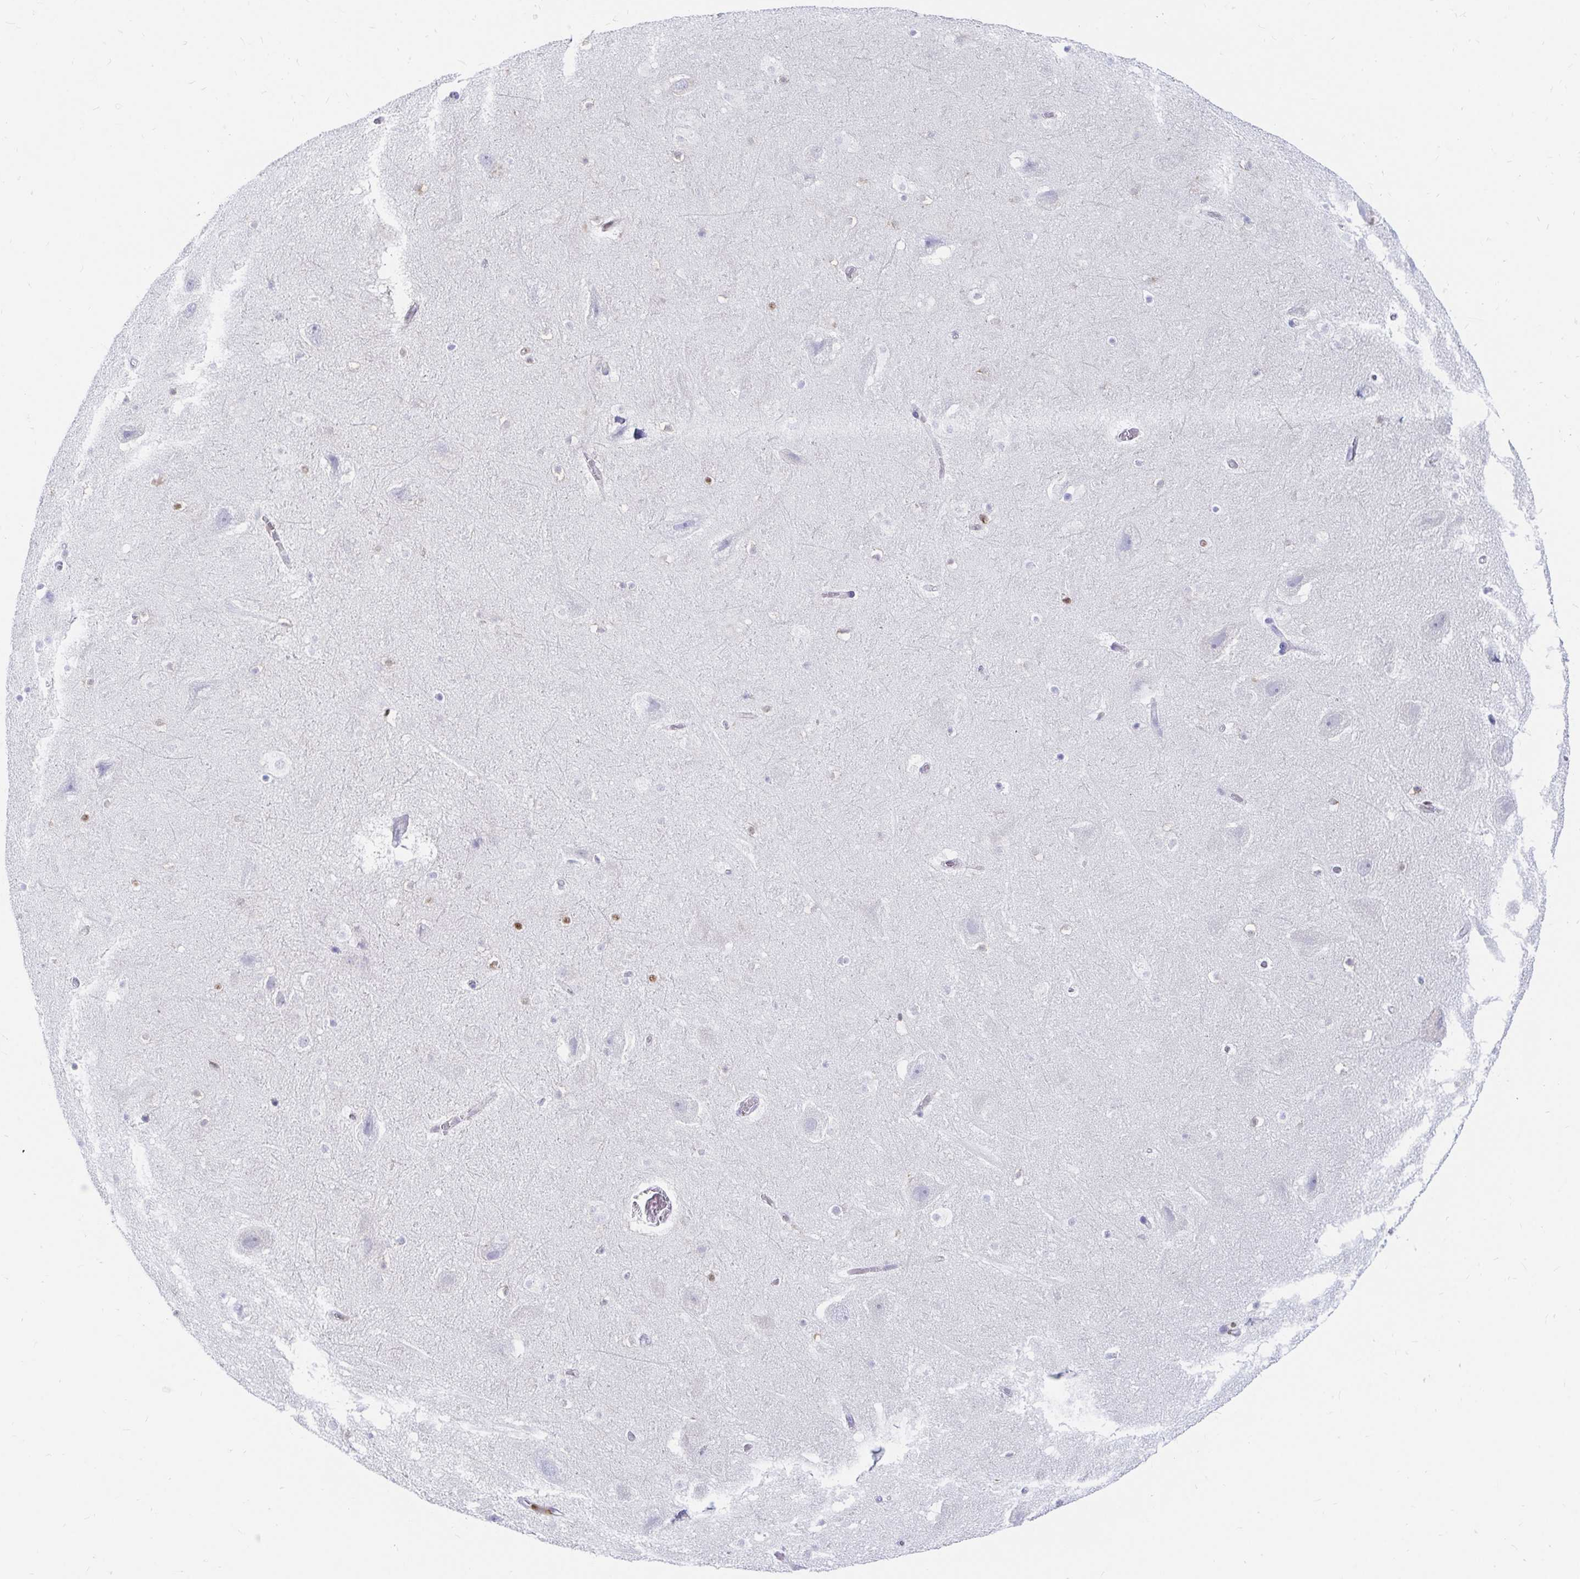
{"staining": {"intensity": "moderate", "quantity": "<25%", "location": "cytoplasmic/membranous"}, "tissue": "hippocampus", "cell_type": "Glial cells", "image_type": "normal", "snomed": [{"axis": "morphology", "description": "Normal tissue, NOS"}, {"axis": "topography", "description": "Hippocampus"}], "caption": "Brown immunohistochemical staining in normal human hippocampus demonstrates moderate cytoplasmic/membranous staining in approximately <25% of glial cells. Using DAB (3,3'-diaminobenzidine) (brown) and hematoxylin (blue) stains, captured at high magnification using brightfield microscopy.", "gene": "HINFP", "patient": {"sex": "female", "age": 42}}